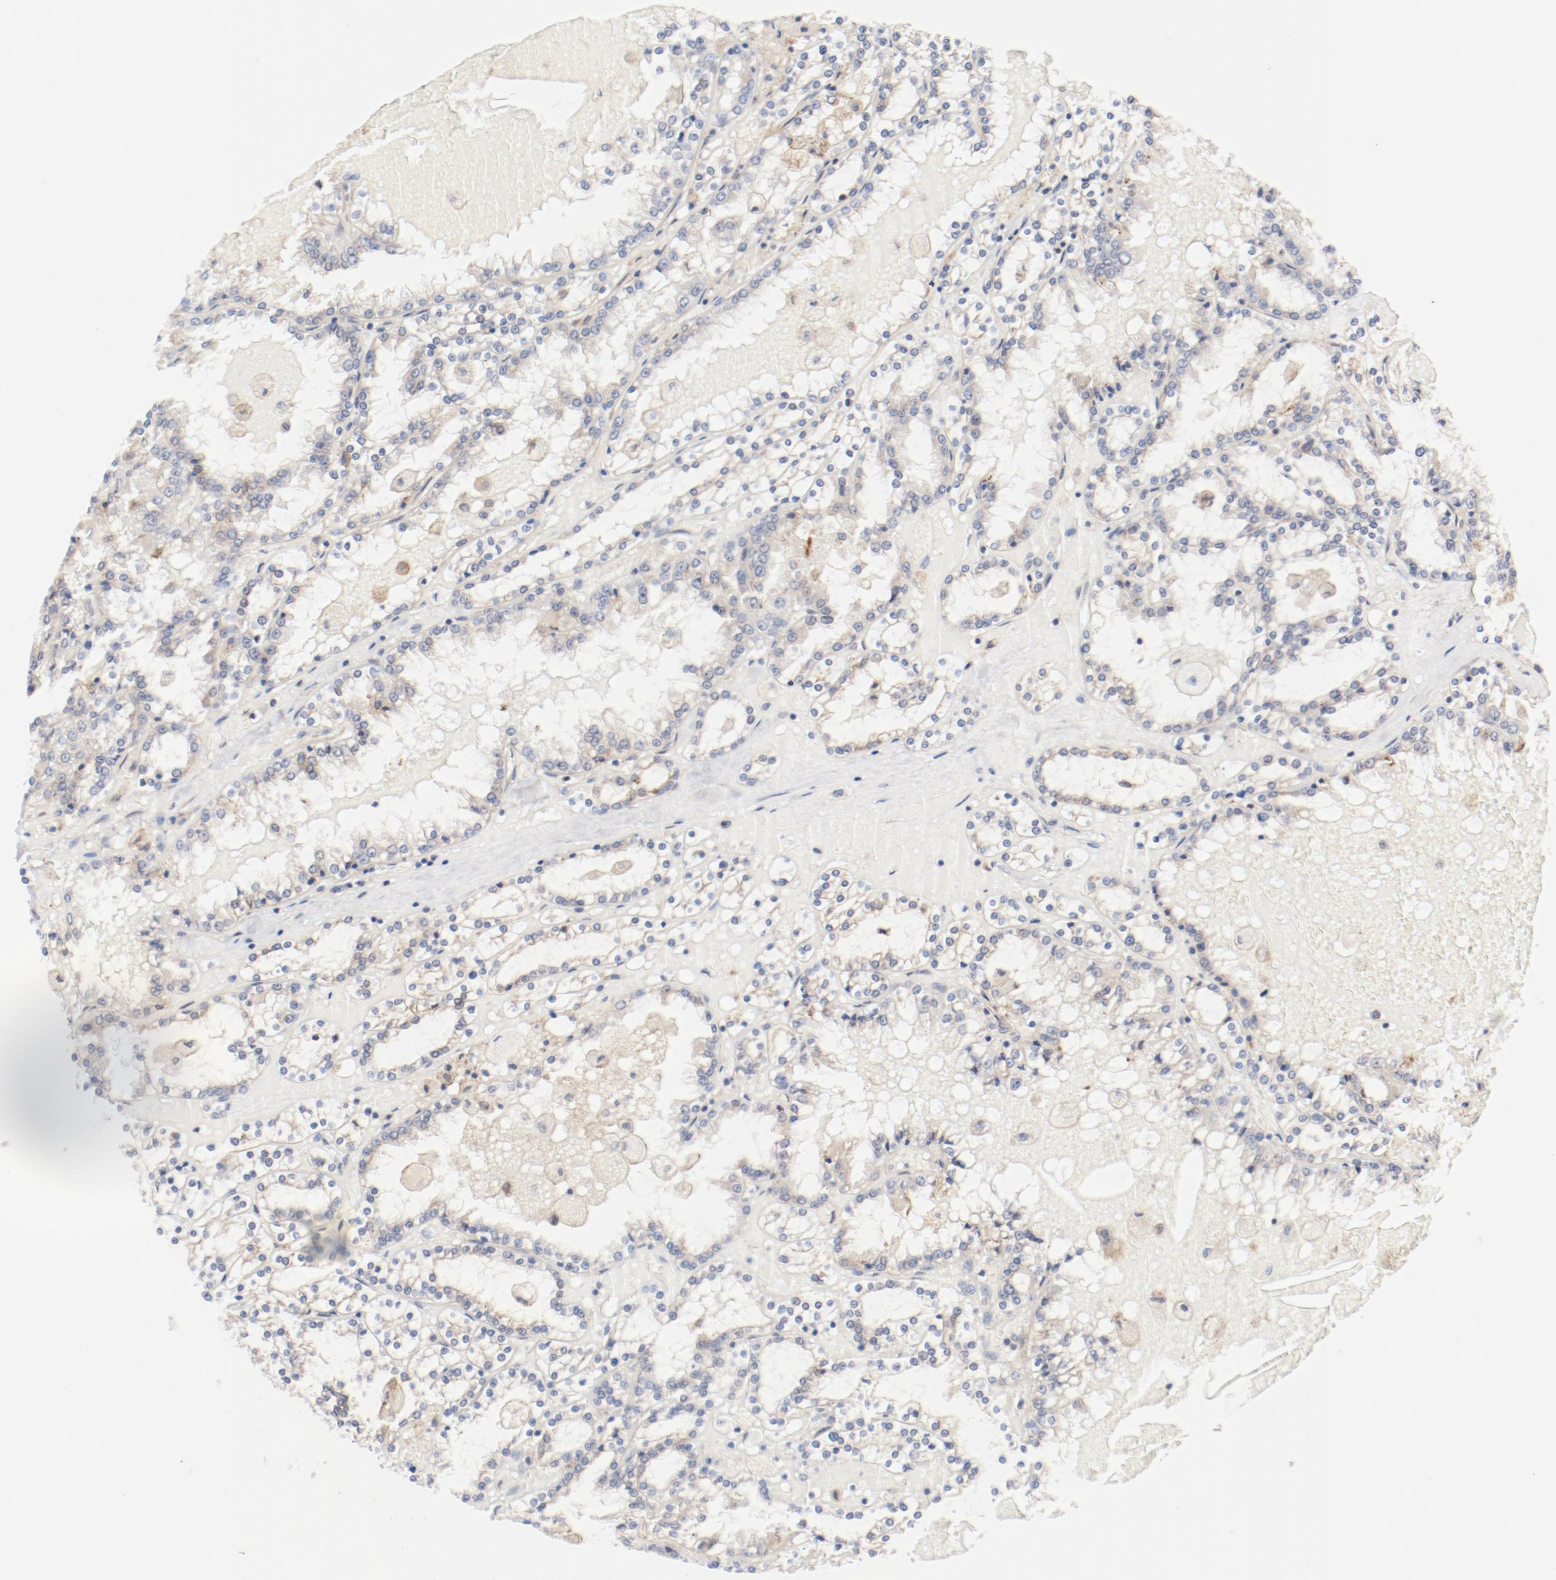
{"staining": {"intensity": "weak", "quantity": ">75%", "location": "cytoplasmic/membranous"}, "tissue": "renal cancer", "cell_type": "Tumor cells", "image_type": "cancer", "snomed": [{"axis": "morphology", "description": "Adenocarcinoma, NOS"}, {"axis": "topography", "description": "Kidney"}], "caption": "A low amount of weak cytoplasmic/membranous staining is seen in about >75% of tumor cells in renal adenocarcinoma tissue. The protein is shown in brown color, while the nuclei are stained blue.", "gene": "PDPK1", "patient": {"sex": "female", "age": 56}}